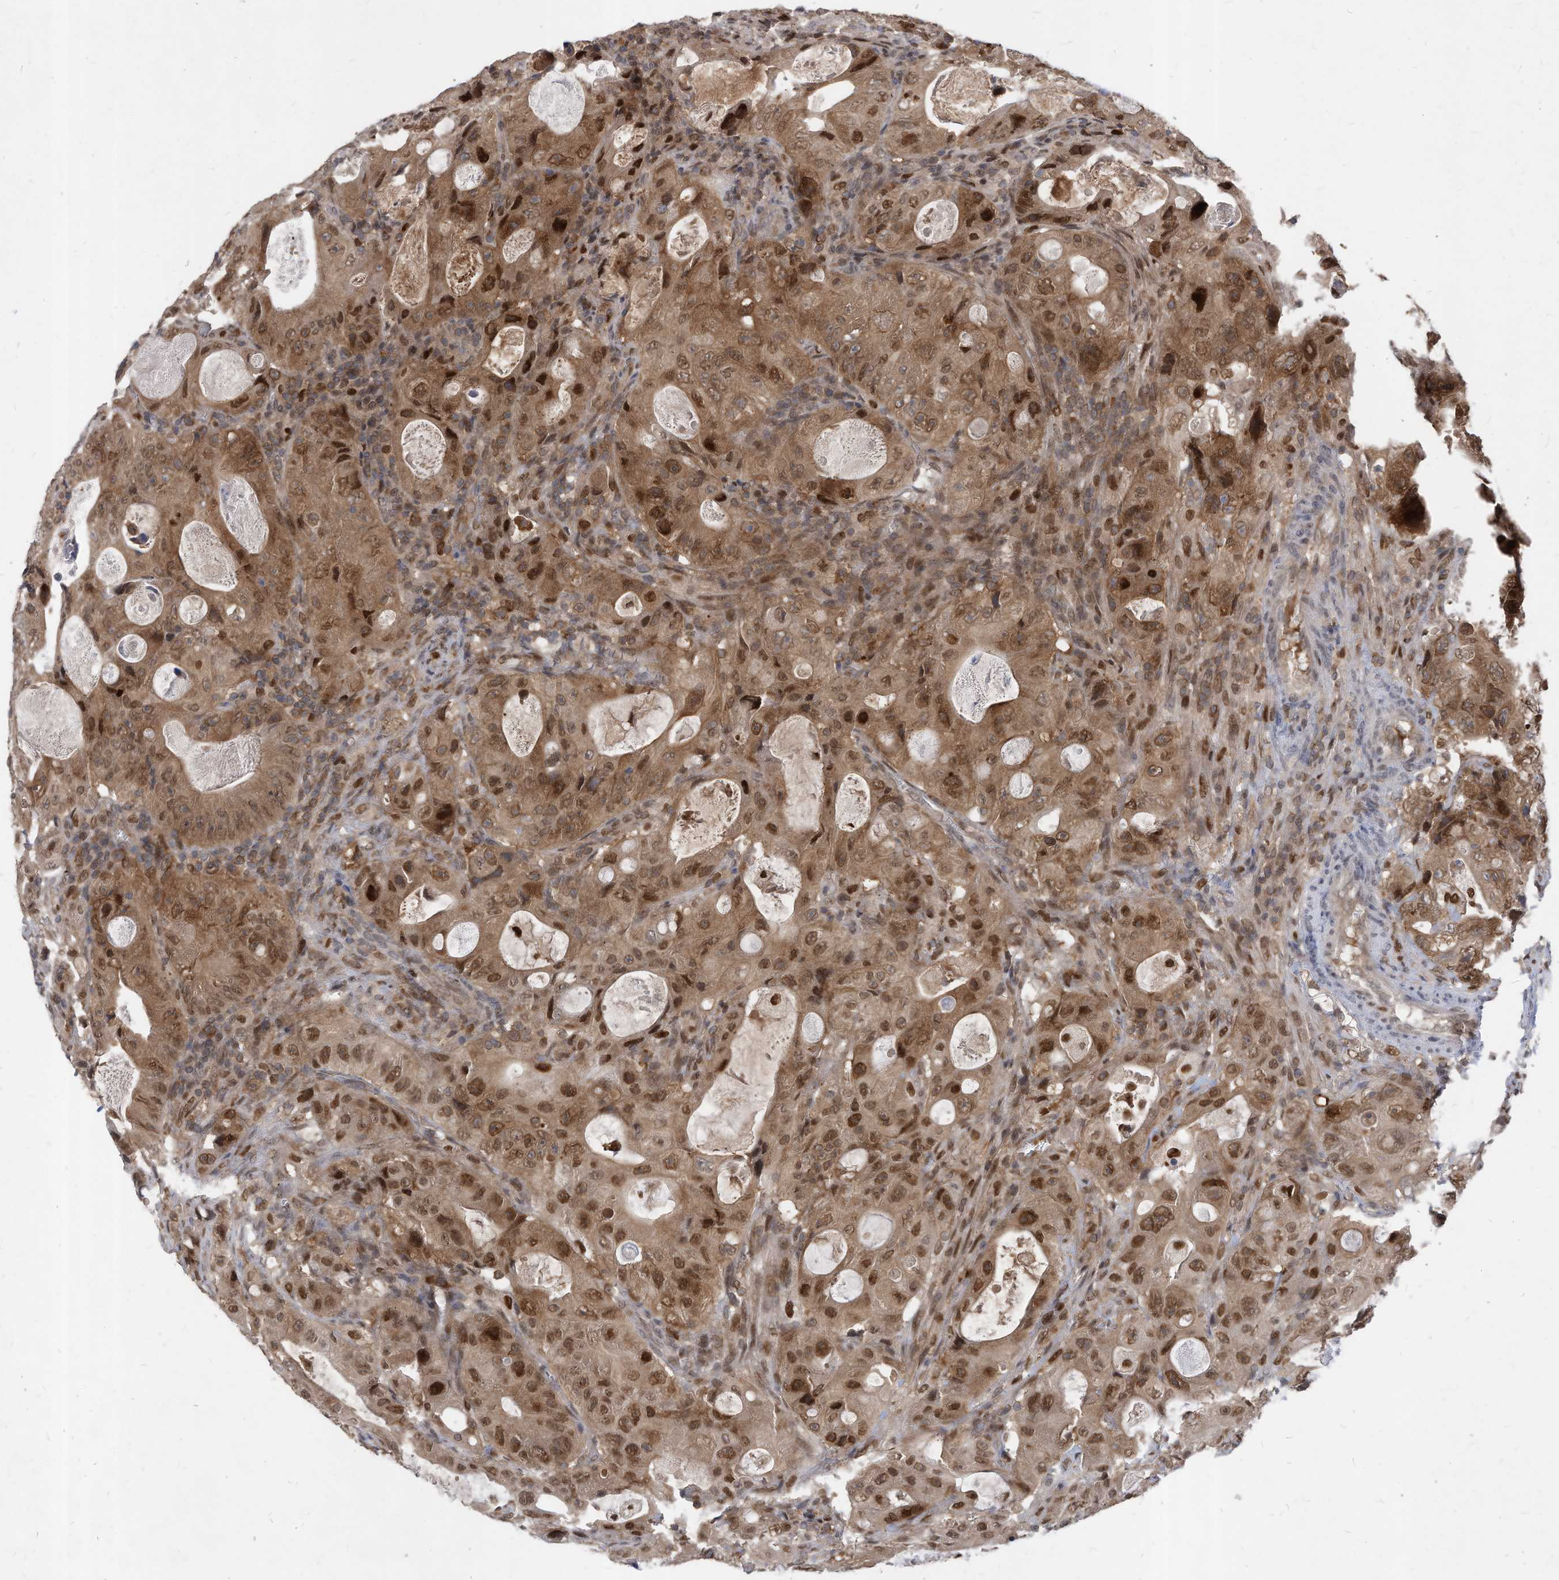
{"staining": {"intensity": "moderate", "quantity": ">75%", "location": "cytoplasmic/membranous,nuclear"}, "tissue": "colorectal cancer", "cell_type": "Tumor cells", "image_type": "cancer", "snomed": [{"axis": "morphology", "description": "Adenocarcinoma, NOS"}, {"axis": "topography", "description": "Colon"}], "caption": "About >75% of tumor cells in human adenocarcinoma (colorectal) display moderate cytoplasmic/membranous and nuclear protein staining as visualized by brown immunohistochemical staining.", "gene": "KPNB1", "patient": {"sex": "female", "age": 46}}